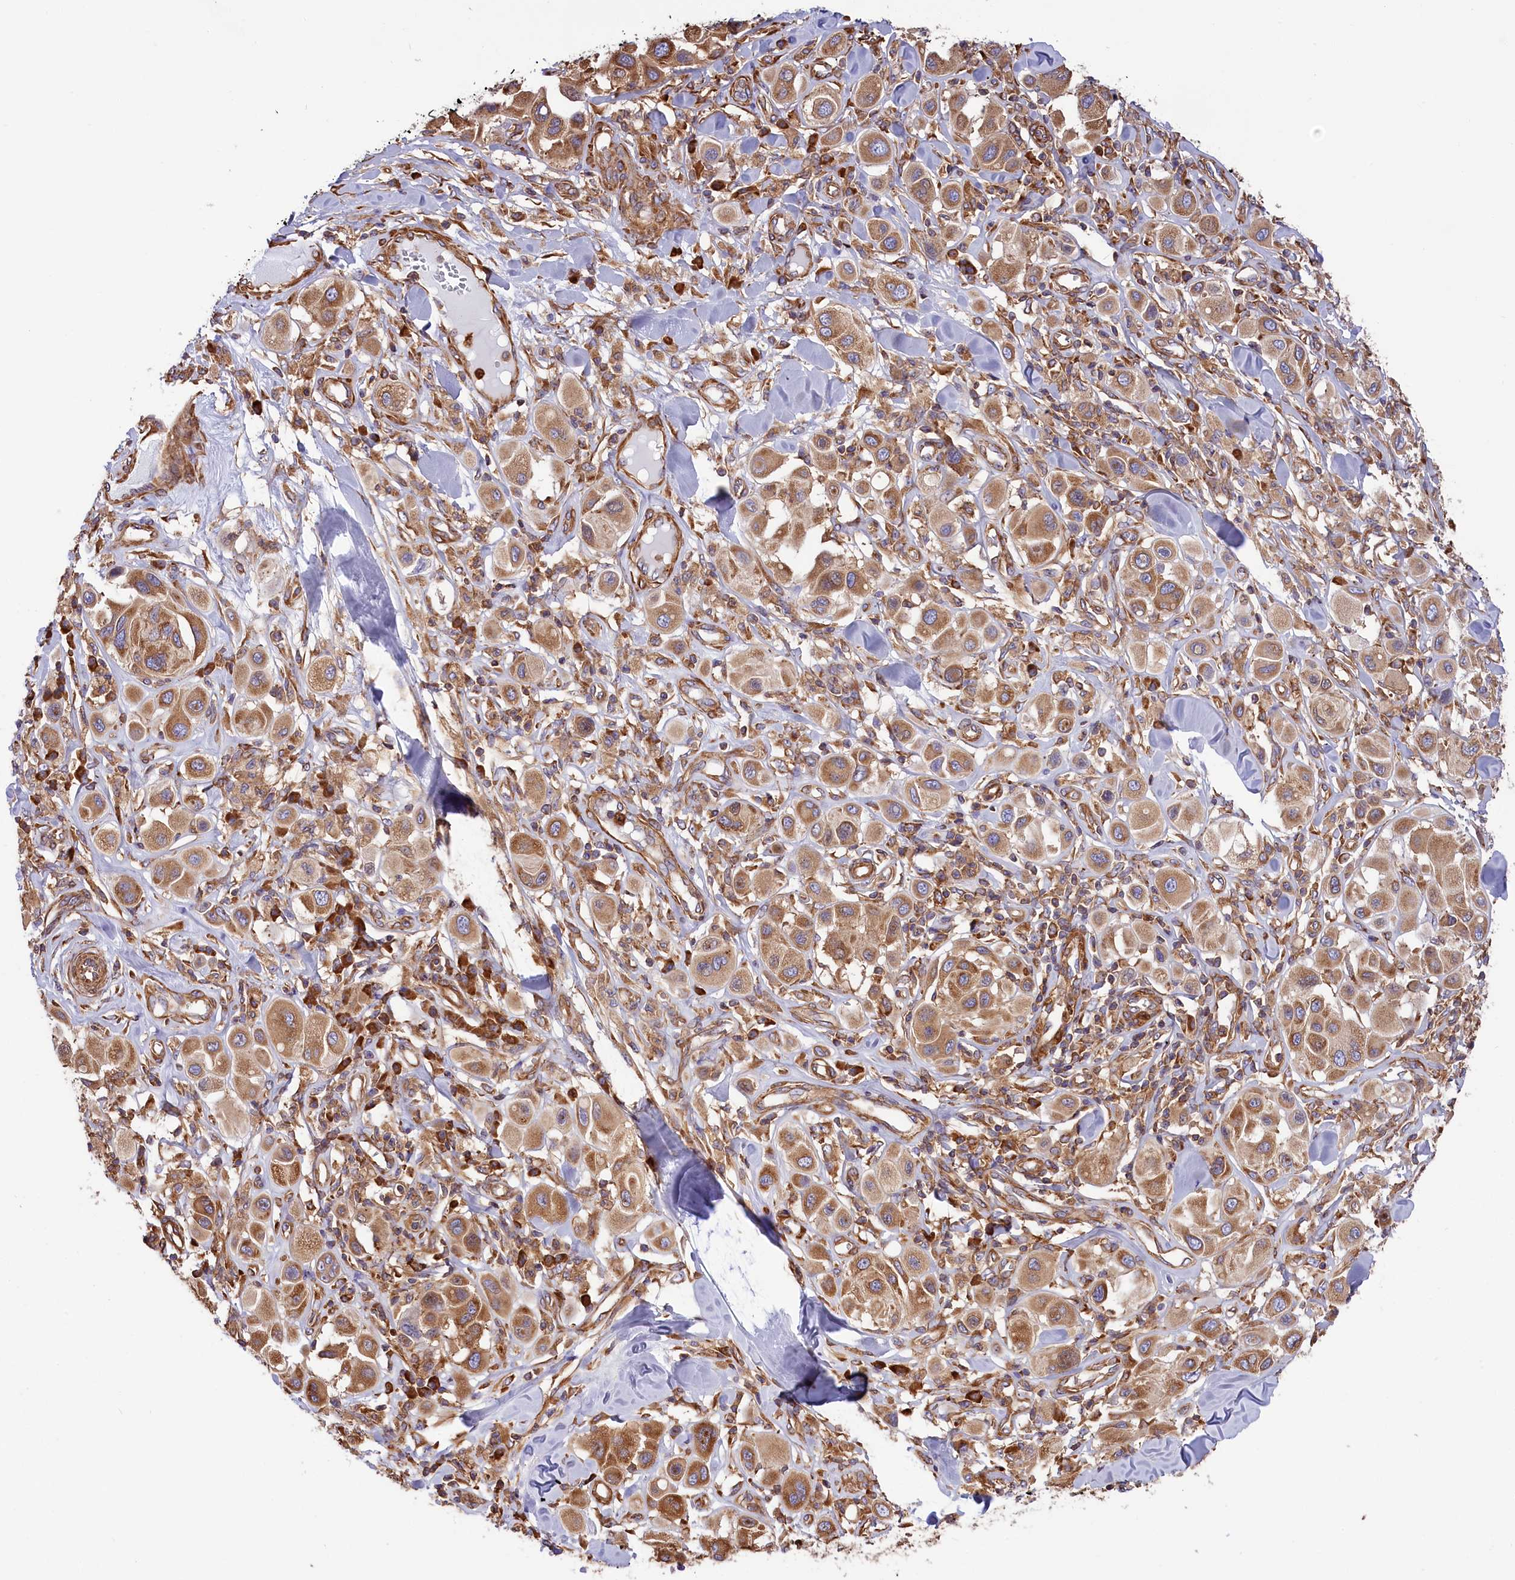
{"staining": {"intensity": "moderate", "quantity": ">75%", "location": "cytoplasmic/membranous"}, "tissue": "melanoma", "cell_type": "Tumor cells", "image_type": "cancer", "snomed": [{"axis": "morphology", "description": "Malignant melanoma, Metastatic site"}, {"axis": "topography", "description": "Skin"}], "caption": "A brown stain labels moderate cytoplasmic/membranous positivity of a protein in malignant melanoma (metastatic site) tumor cells.", "gene": "GYS1", "patient": {"sex": "male", "age": 41}}